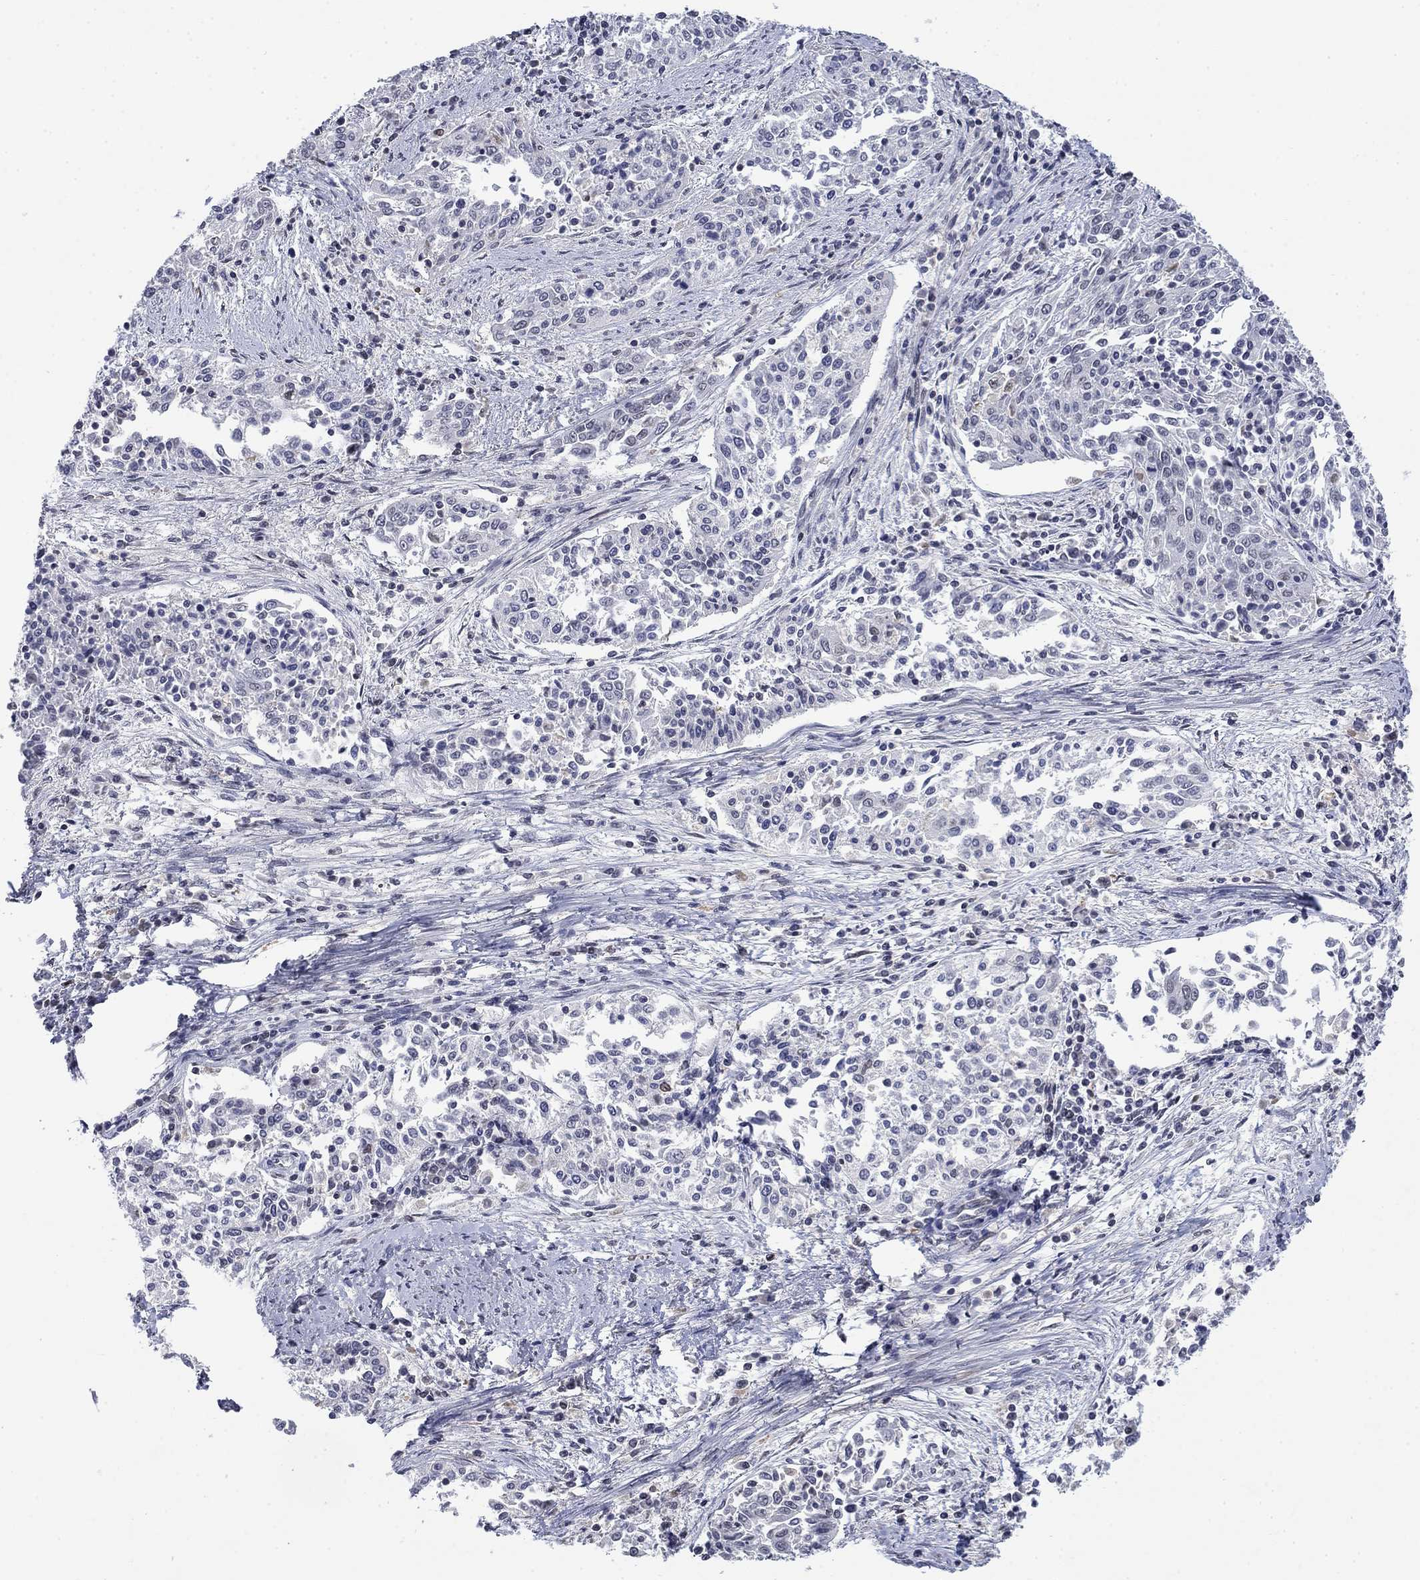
{"staining": {"intensity": "negative", "quantity": "none", "location": "none"}, "tissue": "cervical cancer", "cell_type": "Tumor cells", "image_type": "cancer", "snomed": [{"axis": "morphology", "description": "Squamous cell carcinoma, NOS"}, {"axis": "topography", "description": "Cervix"}], "caption": "IHC of cervical squamous cell carcinoma exhibits no positivity in tumor cells.", "gene": "TOR1AIP1", "patient": {"sex": "female", "age": 41}}